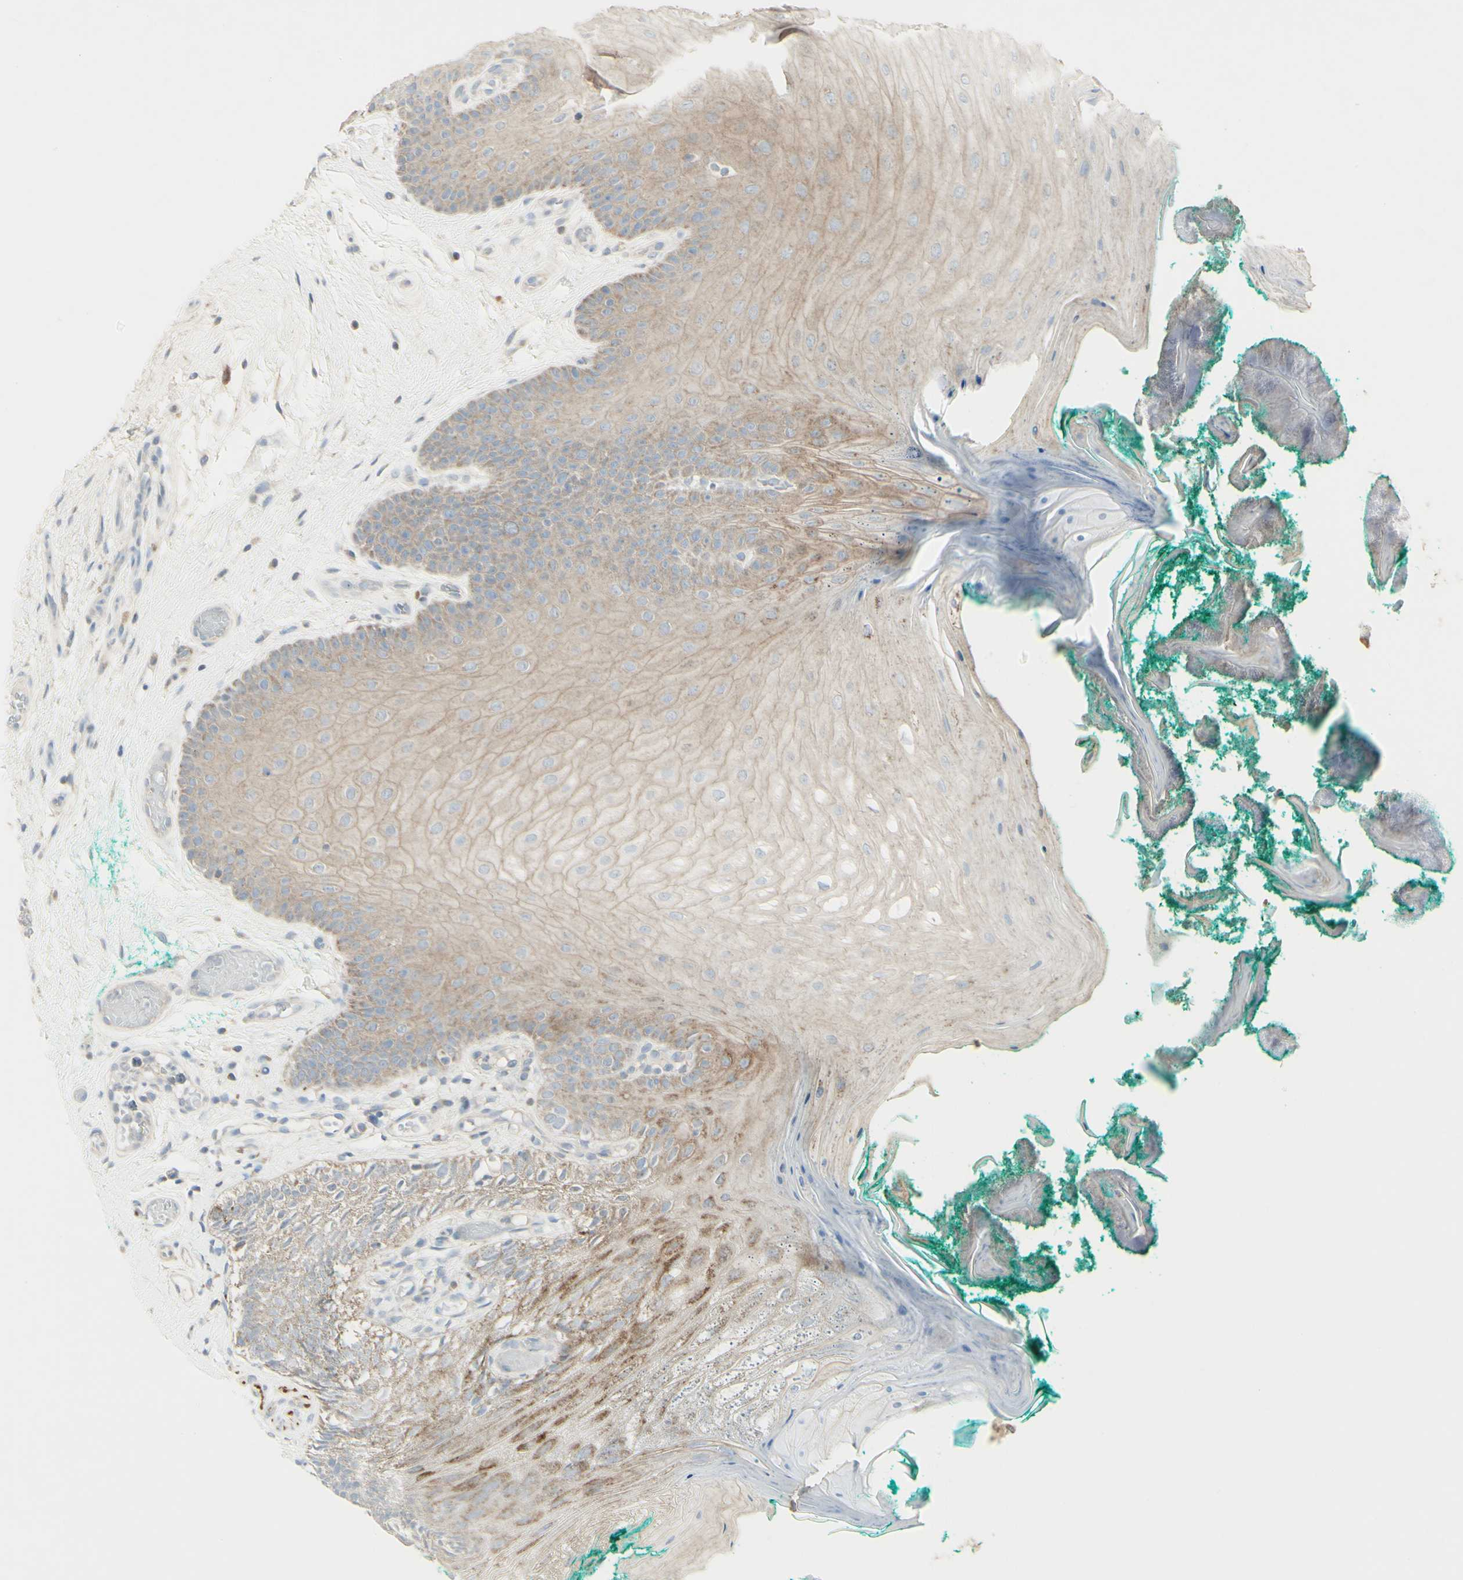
{"staining": {"intensity": "weak", "quantity": "25%-75%", "location": "cytoplasmic/membranous"}, "tissue": "oral mucosa", "cell_type": "Squamous epithelial cells", "image_type": "normal", "snomed": [{"axis": "morphology", "description": "Normal tissue, NOS"}, {"axis": "topography", "description": "Skeletal muscle"}, {"axis": "topography", "description": "Oral tissue"}], "caption": "This micrograph displays immunohistochemistry (IHC) staining of benign oral mucosa, with low weak cytoplasmic/membranous positivity in about 25%-75% of squamous epithelial cells.", "gene": "CNTNAP1", "patient": {"sex": "male", "age": 58}}